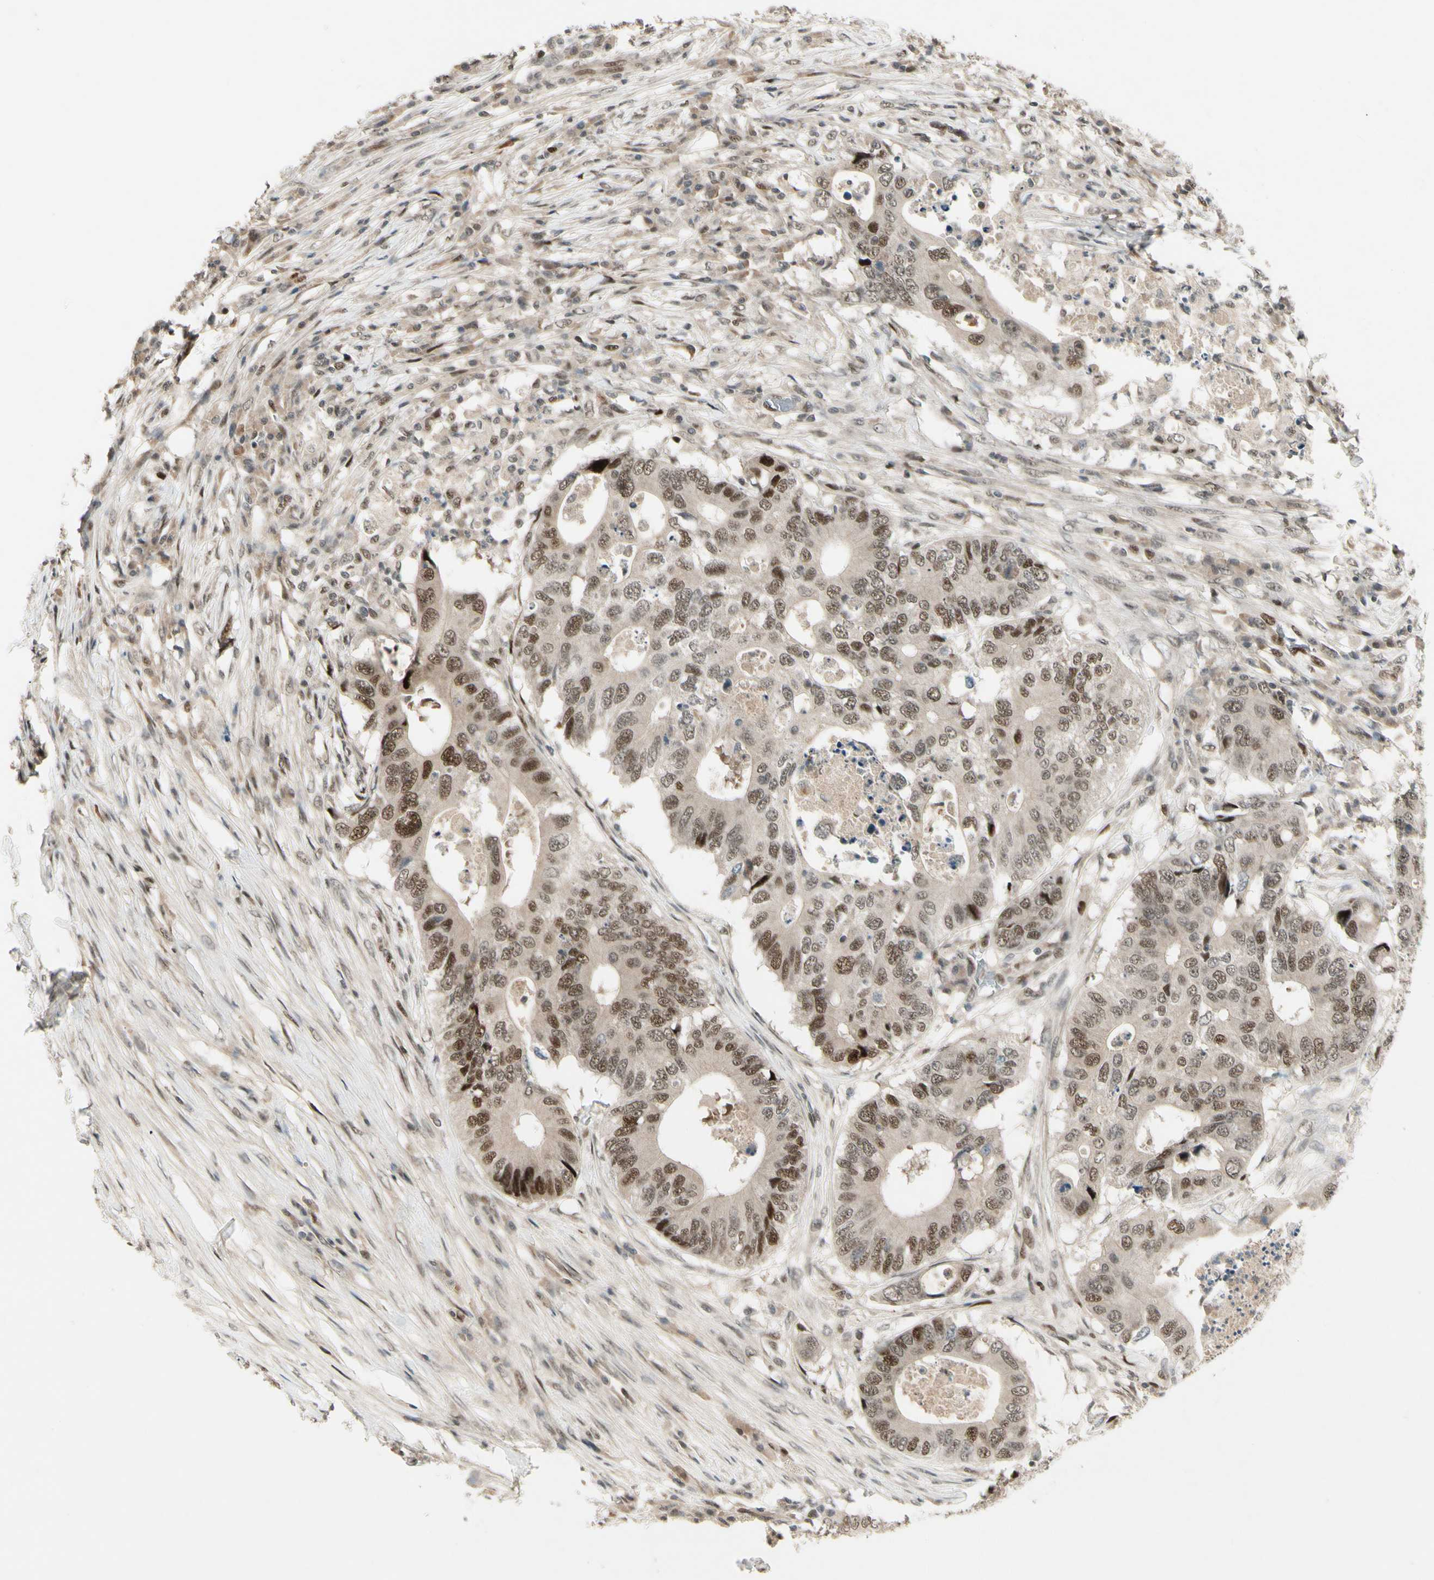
{"staining": {"intensity": "strong", "quantity": "25%-75%", "location": "nuclear"}, "tissue": "colorectal cancer", "cell_type": "Tumor cells", "image_type": "cancer", "snomed": [{"axis": "morphology", "description": "Adenocarcinoma, NOS"}, {"axis": "topography", "description": "Colon"}], "caption": "A high amount of strong nuclear expression is present in about 25%-75% of tumor cells in colorectal cancer (adenocarcinoma) tissue.", "gene": "CDK11A", "patient": {"sex": "male", "age": 71}}